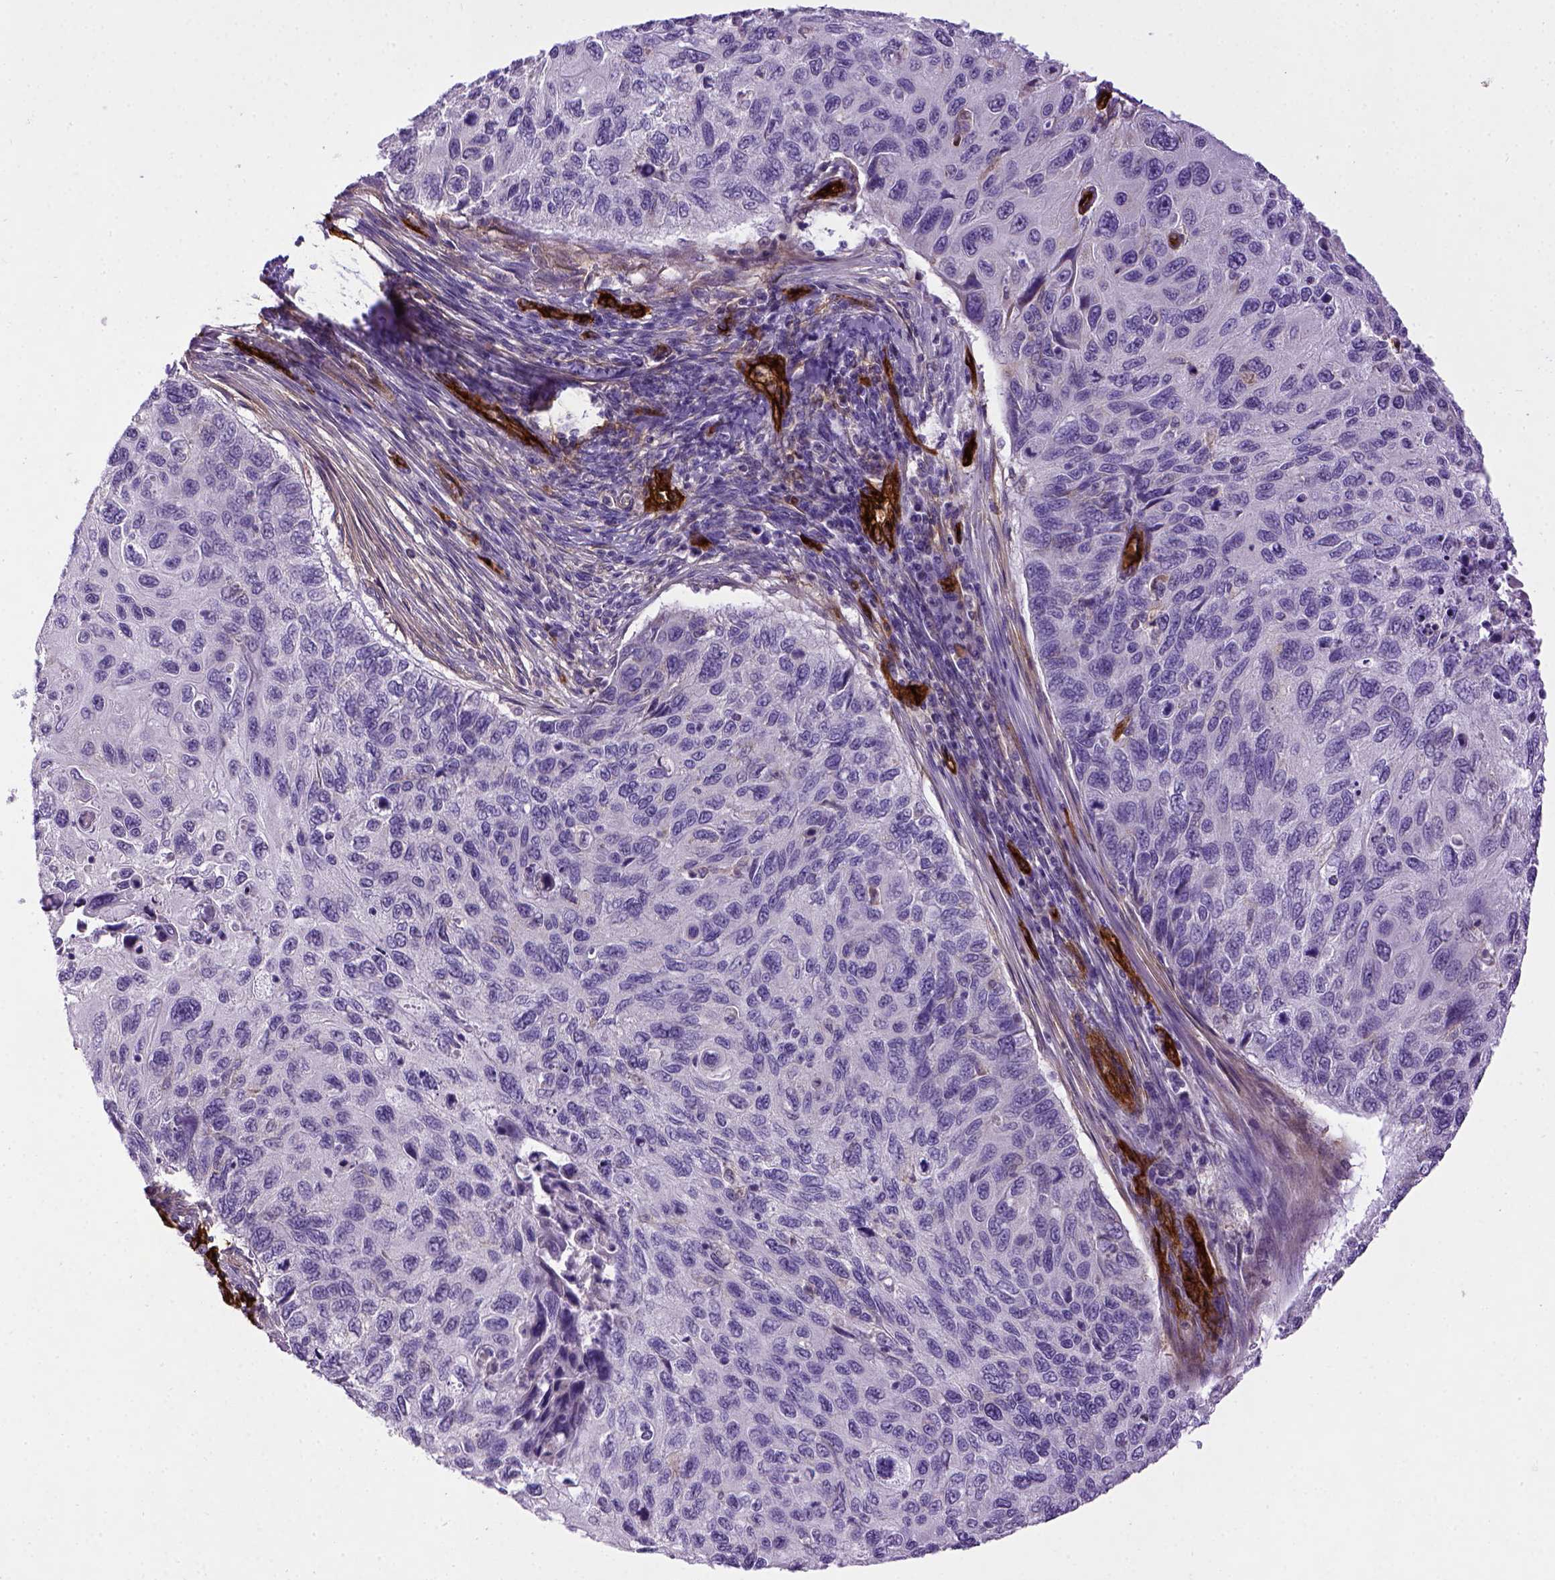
{"staining": {"intensity": "negative", "quantity": "none", "location": "none"}, "tissue": "cervical cancer", "cell_type": "Tumor cells", "image_type": "cancer", "snomed": [{"axis": "morphology", "description": "Squamous cell carcinoma, NOS"}, {"axis": "topography", "description": "Cervix"}], "caption": "There is no significant expression in tumor cells of squamous cell carcinoma (cervical).", "gene": "ENG", "patient": {"sex": "female", "age": 70}}